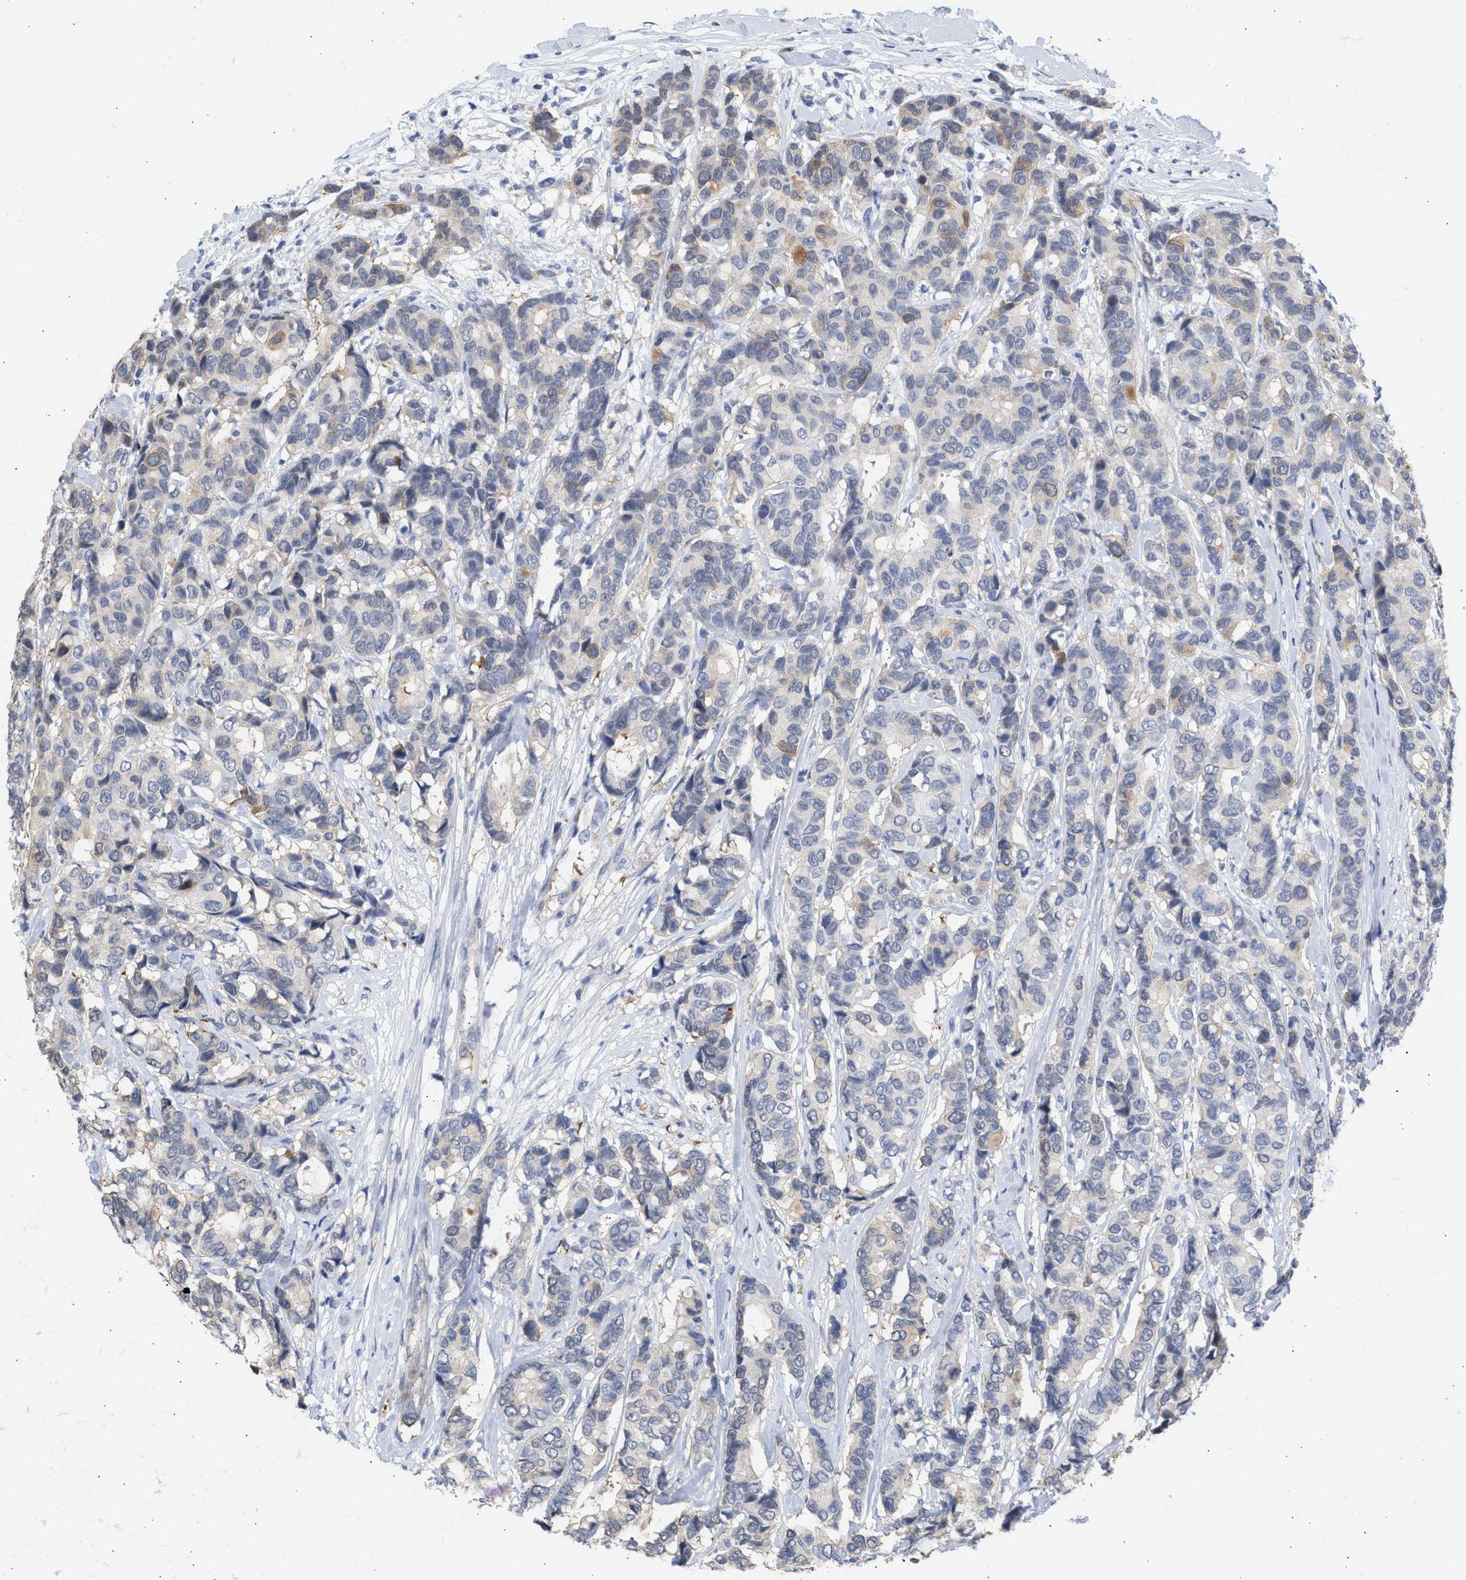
{"staining": {"intensity": "weak", "quantity": "<25%", "location": "cytoplasmic/membranous"}, "tissue": "breast cancer", "cell_type": "Tumor cells", "image_type": "cancer", "snomed": [{"axis": "morphology", "description": "Duct carcinoma"}, {"axis": "topography", "description": "Breast"}], "caption": "A histopathology image of breast invasive ductal carcinoma stained for a protein shows no brown staining in tumor cells.", "gene": "THRA", "patient": {"sex": "female", "age": 87}}